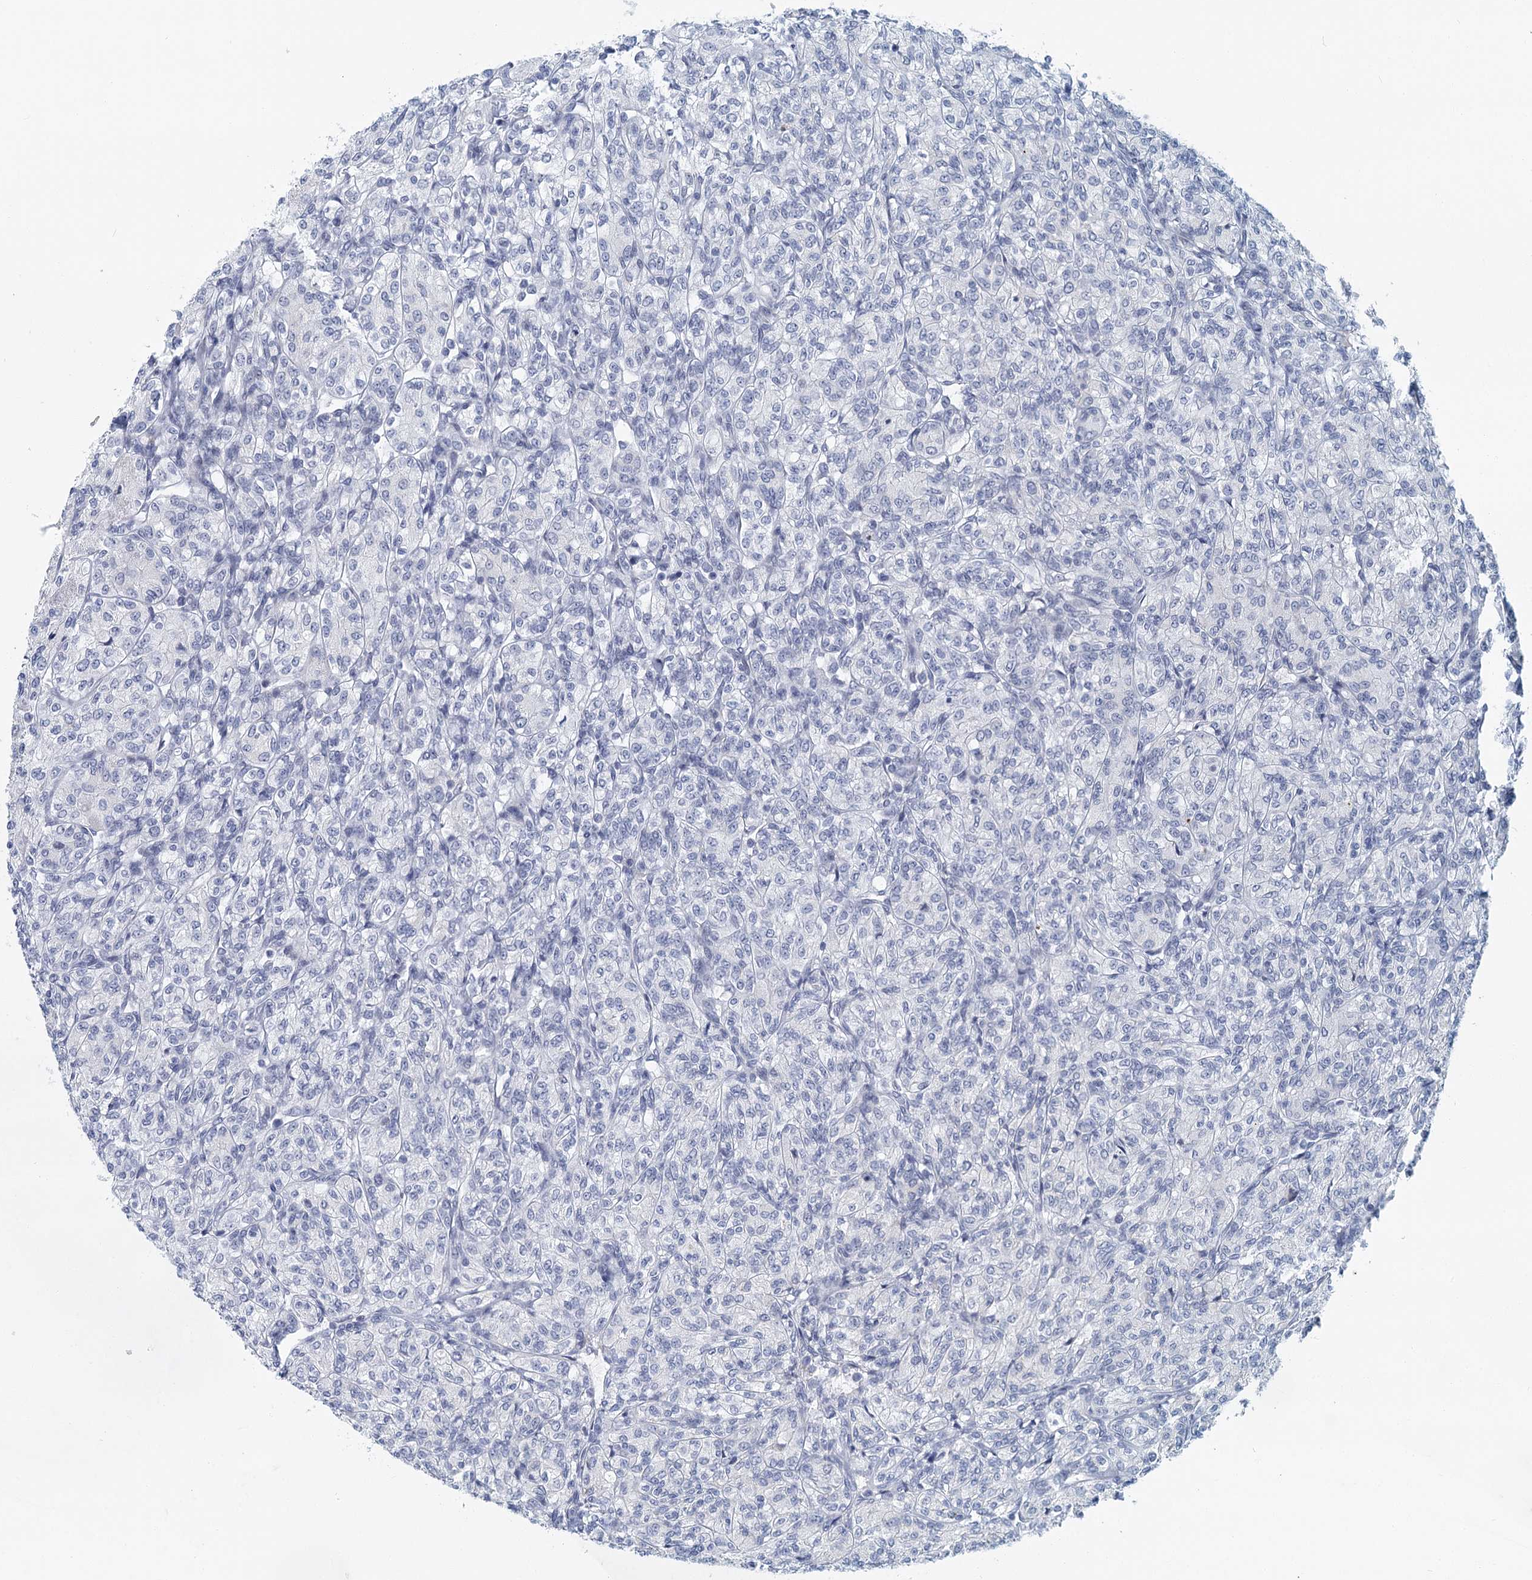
{"staining": {"intensity": "negative", "quantity": "none", "location": "none"}, "tissue": "renal cancer", "cell_type": "Tumor cells", "image_type": "cancer", "snomed": [{"axis": "morphology", "description": "Adenocarcinoma, NOS"}, {"axis": "topography", "description": "Kidney"}], "caption": "This micrograph is of renal adenocarcinoma stained with IHC to label a protein in brown with the nuclei are counter-stained blue. There is no staining in tumor cells.", "gene": "ZNF527", "patient": {"sex": "male", "age": 77}}